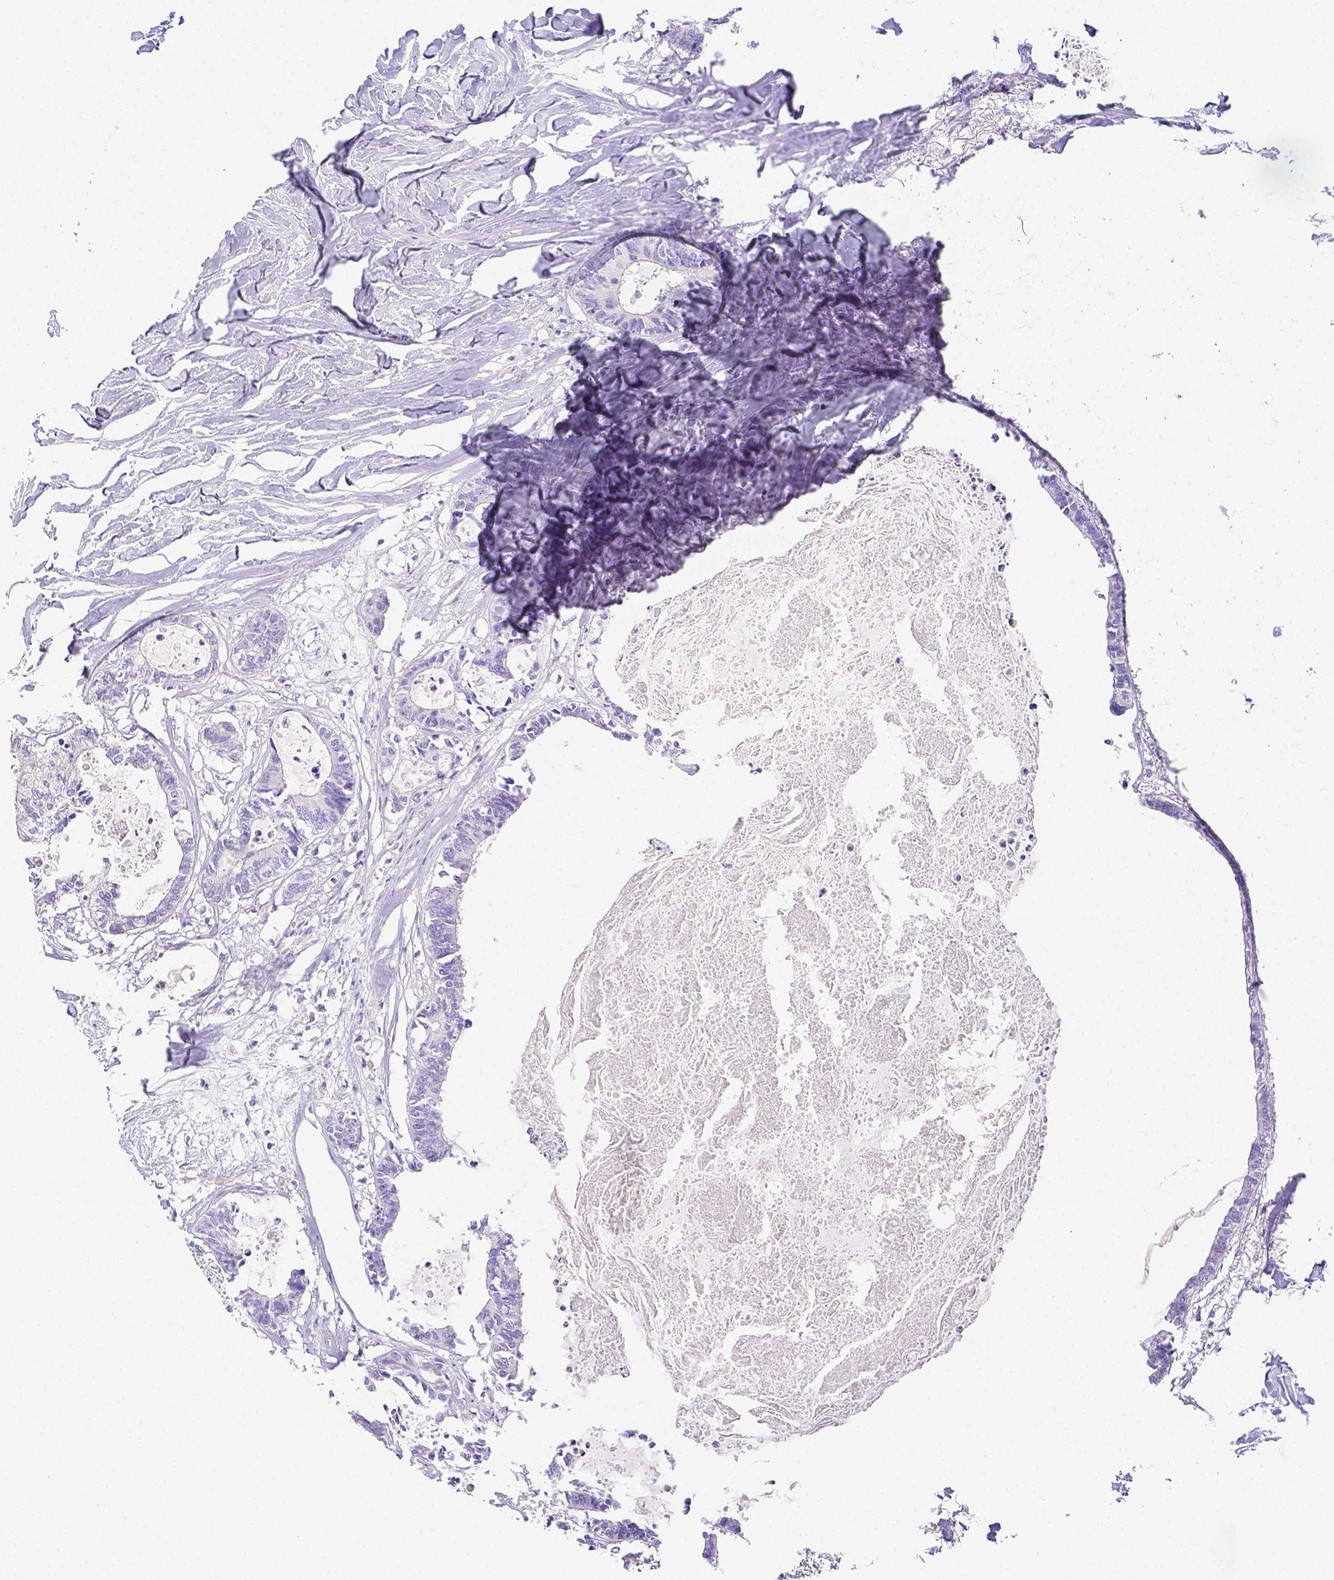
{"staining": {"intensity": "negative", "quantity": "none", "location": "none"}, "tissue": "colorectal cancer", "cell_type": "Tumor cells", "image_type": "cancer", "snomed": [{"axis": "morphology", "description": "Adenocarcinoma, NOS"}, {"axis": "topography", "description": "Colon"}, {"axis": "topography", "description": "Rectum"}], "caption": "DAB immunohistochemical staining of colorectal adenocarcinoma reveals no significant staining in tumor cells.", "gene": "ARHGAP36", "patient": {"sex": "male", "age": 57}}